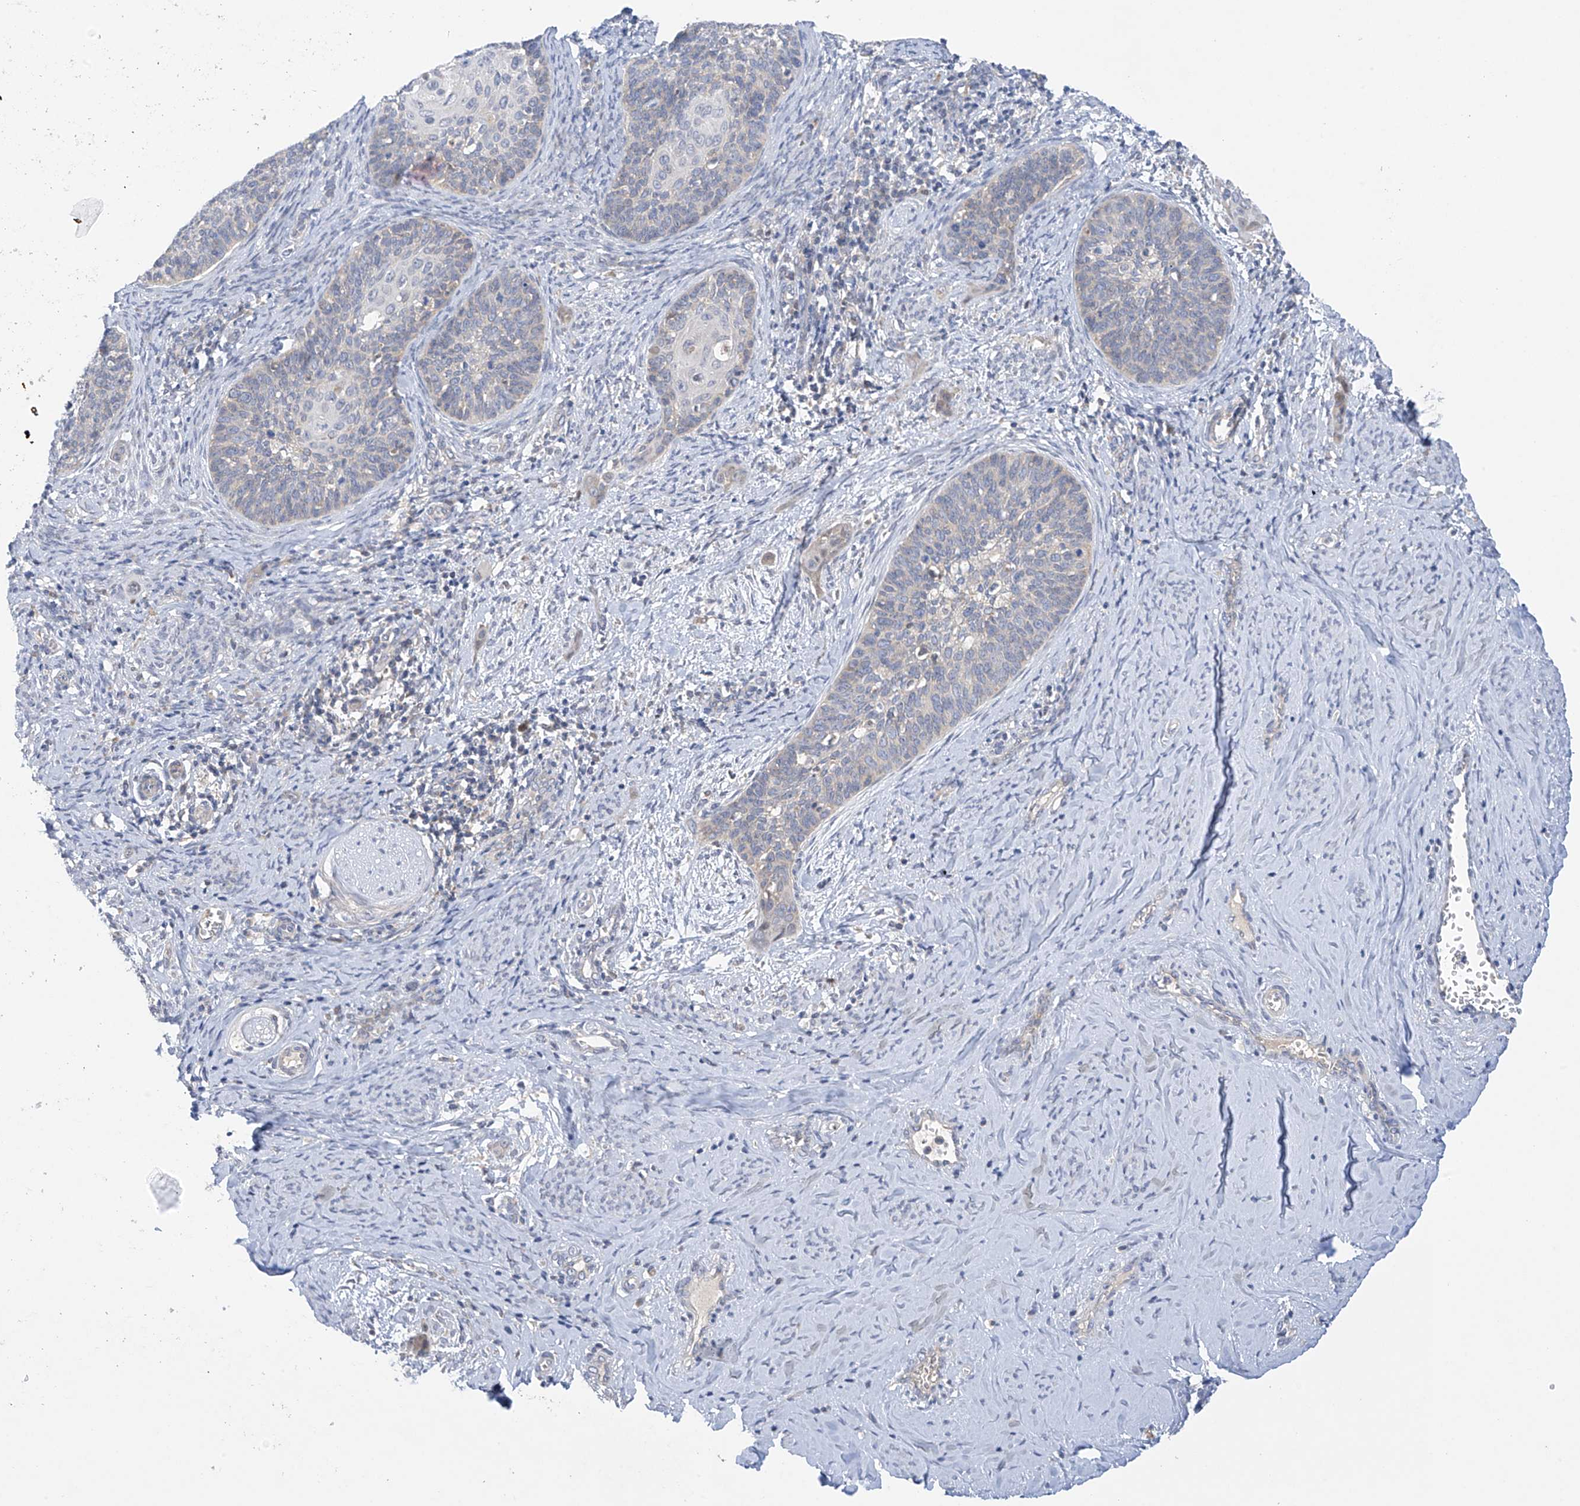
{"staining": {"intensity": "negative", "quantity": "none", "location": "none"}, "tissue": "cervical cancer", "cell_type": "Tumor cells", "image_type": "cancer", "snomed": [{"axis": "morphology", "description": "Squamous cell carcinoma, NOS"}, {"axis": "topography", "description": "Cervix"}], "caption": "Tumor cells show no significant protein staining in squamous cell carcinoma (cervical).", "gene": "METTL18", "patient": {"sex": "female", "age": 33}}